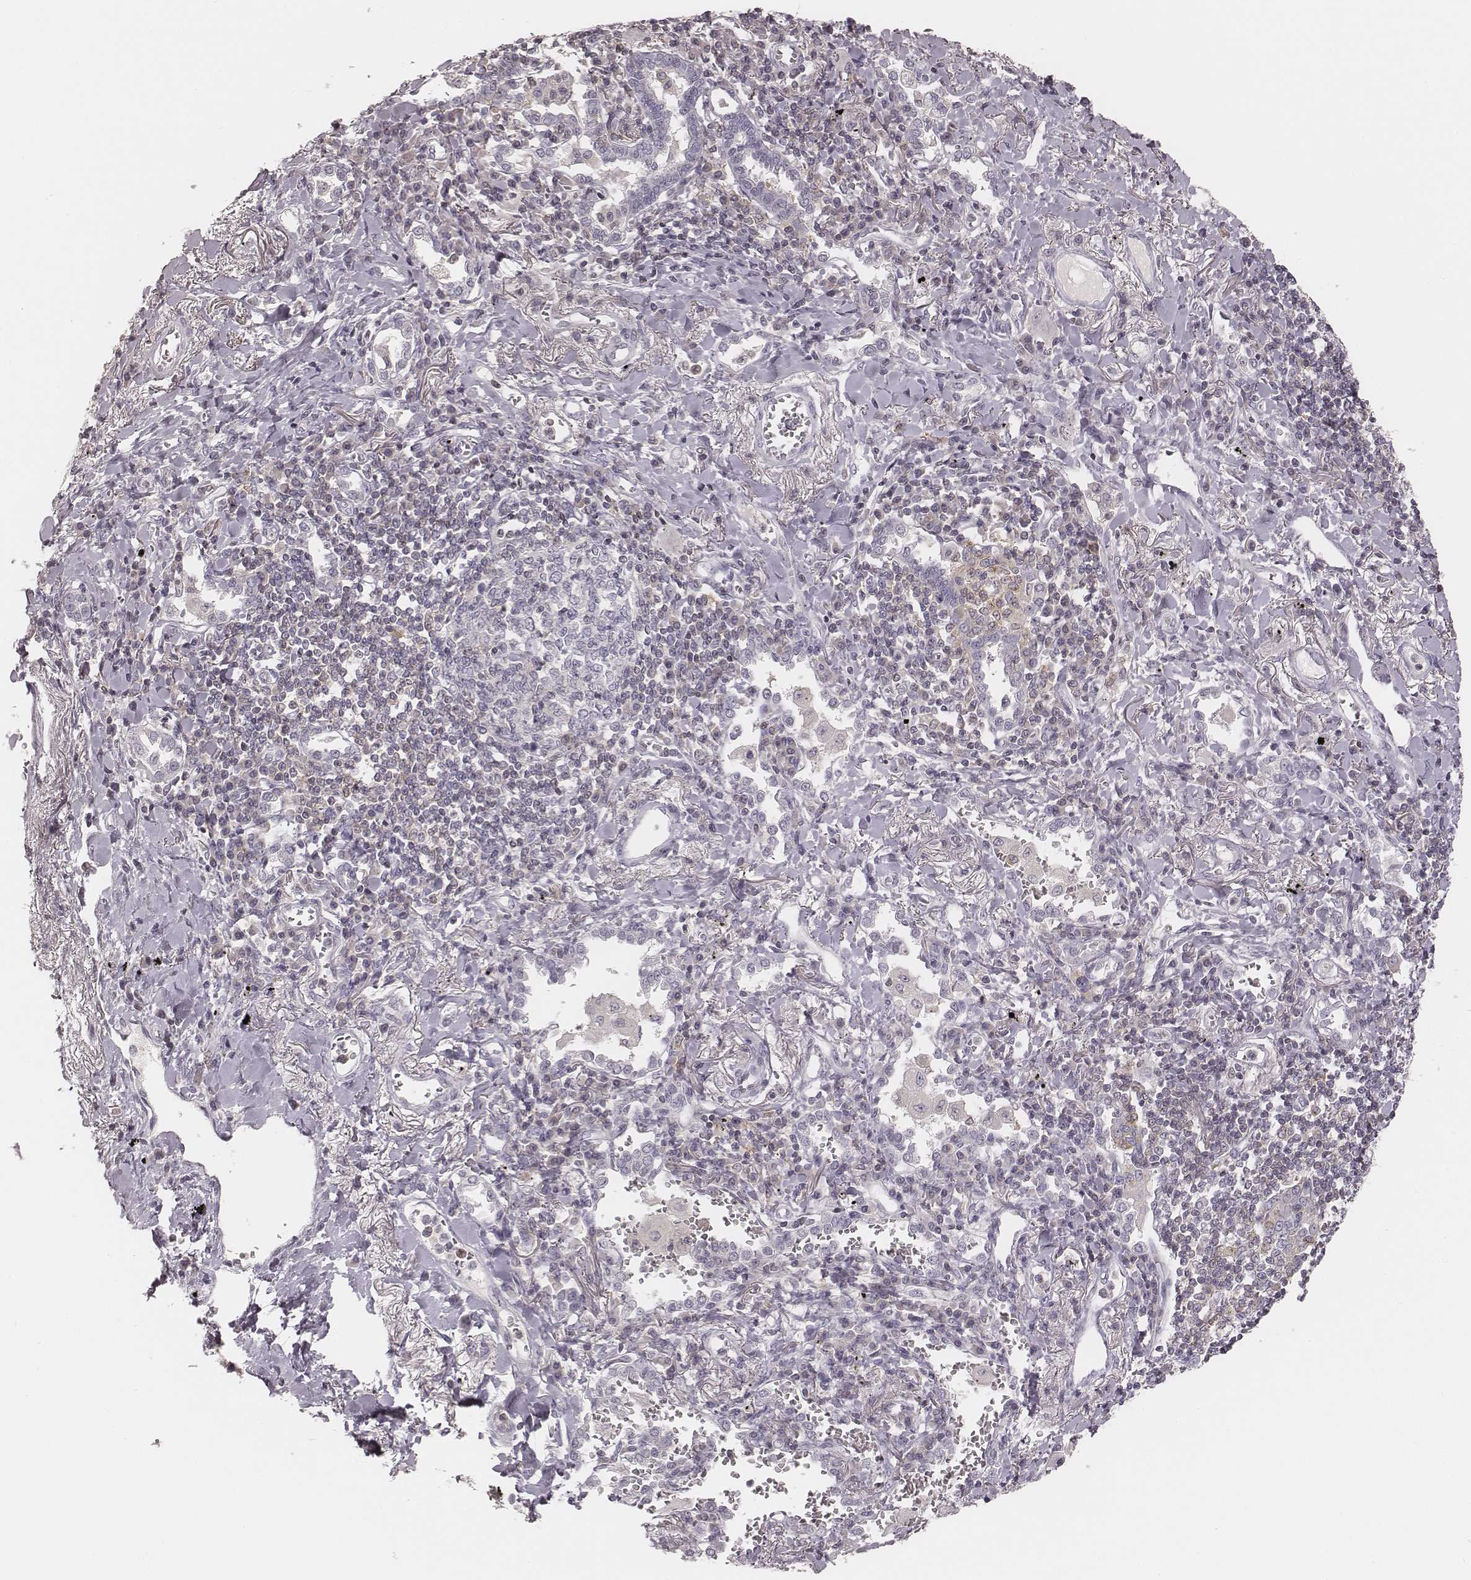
{"staining": {"intensity": "negative", "quantity": "none", "location": "none"}, "tissue": "lung cancer", "cell_type": "Tumor cells", "image_type": "cancer", "snomed": [{"axis": "morphology", "description": "Squamous cell carcinoma, NOS"}, {"axis": "topography", "description": "Lung"}], "caption": "Tumor cells show no significant expression in squamous cell carcinoma (lung). Brightfield microscopy of immunohistochemistry stained with DAB (3,3'-diaminobenzidine) (brown) and hematoxylin (blue), captured at high magnification.", "gene": "MSX1", "patient": {"sex": "male", "age": 82}}